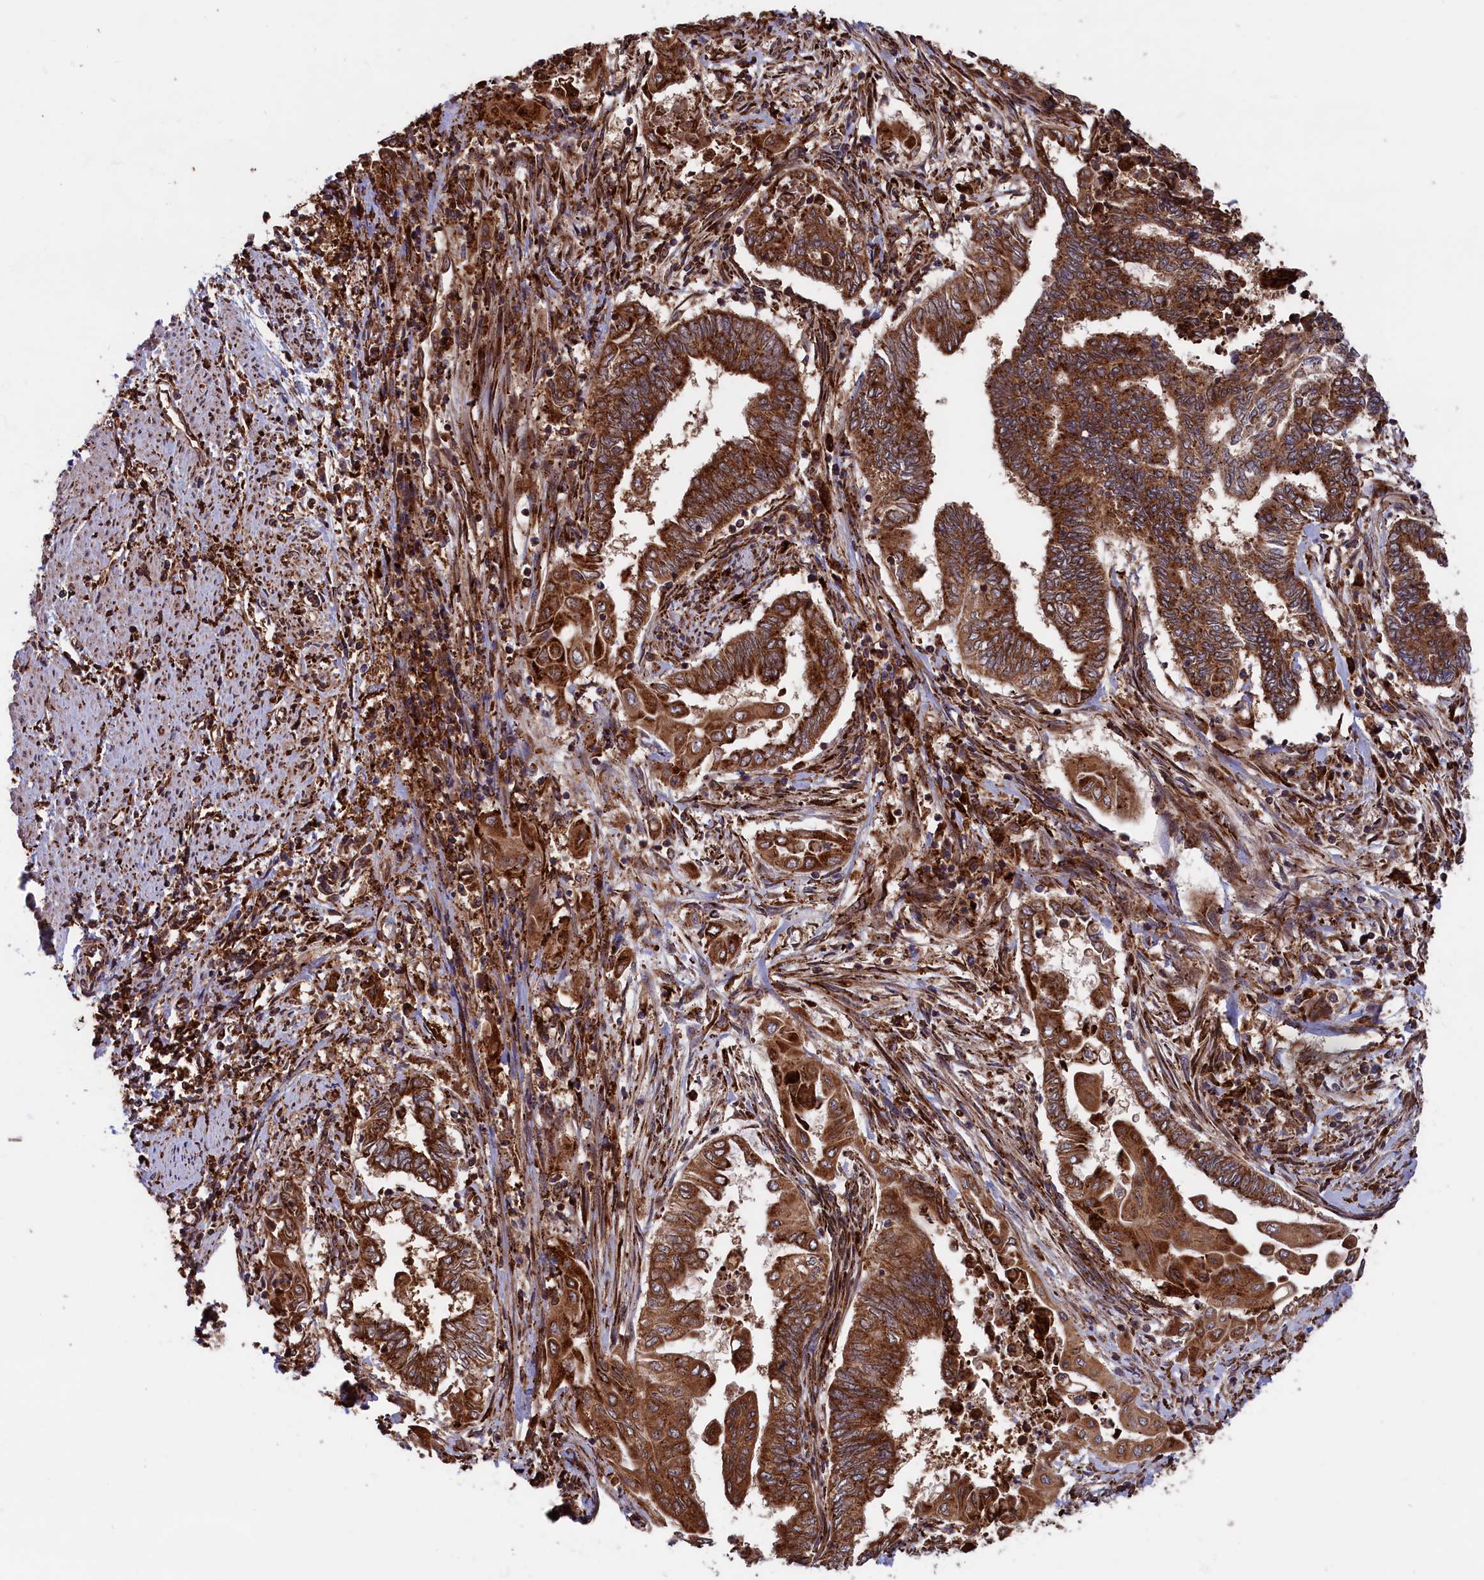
{"staining": {"intensity": "strong", "quantity": ">75%", "location": "cytoplasmic/membranous"}, "tissue": "endometrial cancer", "cell_type": "Tumor cells", "image_type": "cancer", "snomed": [{"axis": "morphology", "description": "Adenocarcinoma, NOS"}, {"axis": "topography", "description": "Uterus"}, {"axis": "topography", "description": "Endometrium"}], "caption": "Brown immunohistochemical staining in endometrial adenocarcinoma displays strong cytoplasmic/membranous expression in about >75% of tumor cells.", "gene": "PLA2G4C", "patient": {"sex": "female", "age": 70}}